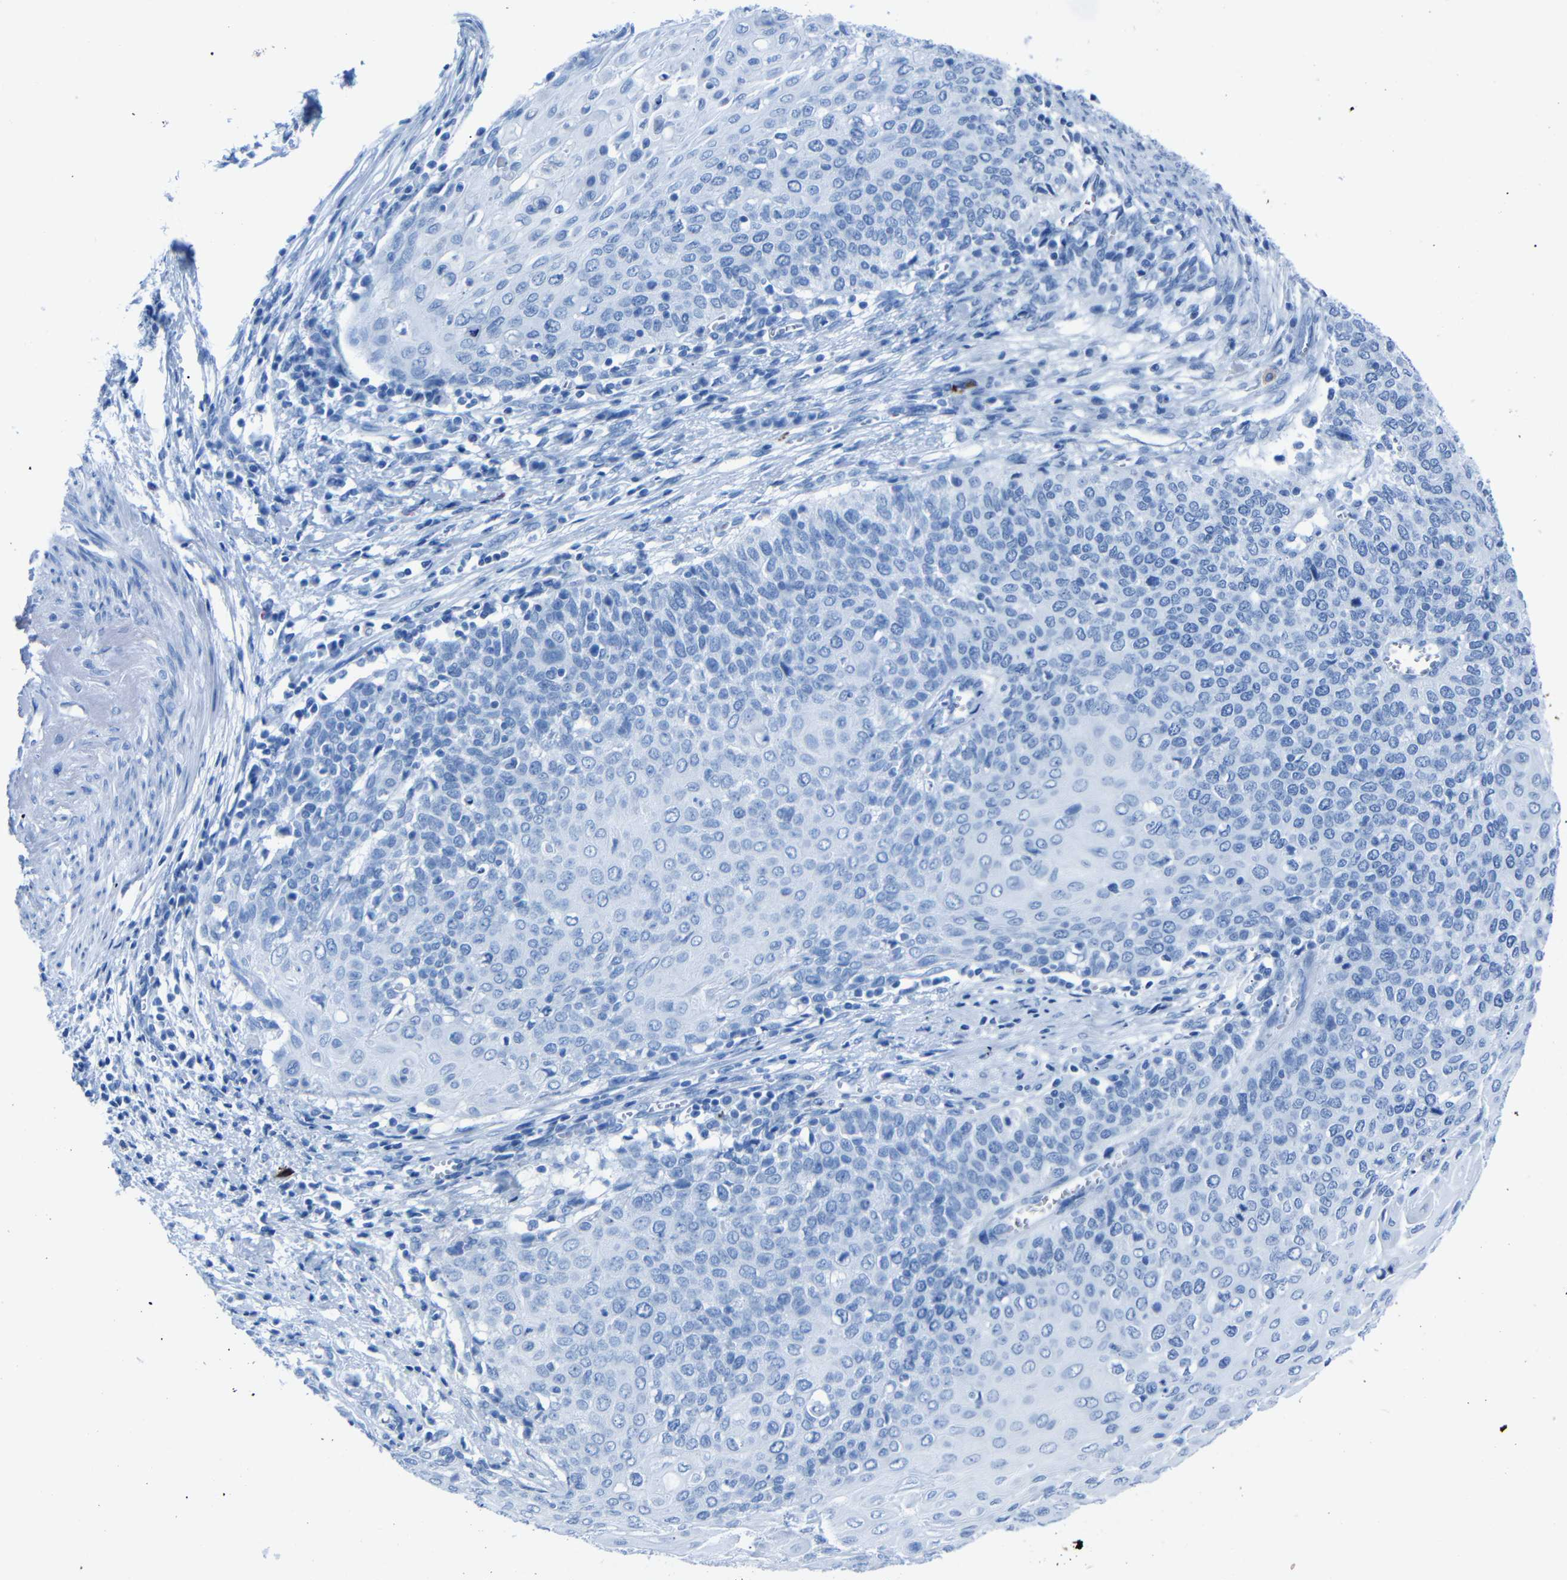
{"staining": {"intensity": "negative", "quantity": "none", "location": "none"}, "tissue": "cervical cancer", "cell_type": "Tumor cells", "image_type": "cancer", "snomed": [{"axis": "morphology", "description": "Squamous cell carcinoma, NOS"}, {"axis": "topography", "description": "Cervix"}], "caption": "Protein analysis of cervical cancer (squamous cell carcinoma) reveals no significant expression in tumor cells.", "gene": "CLDN11", "patient": {"sex": "female", "age": 39}}